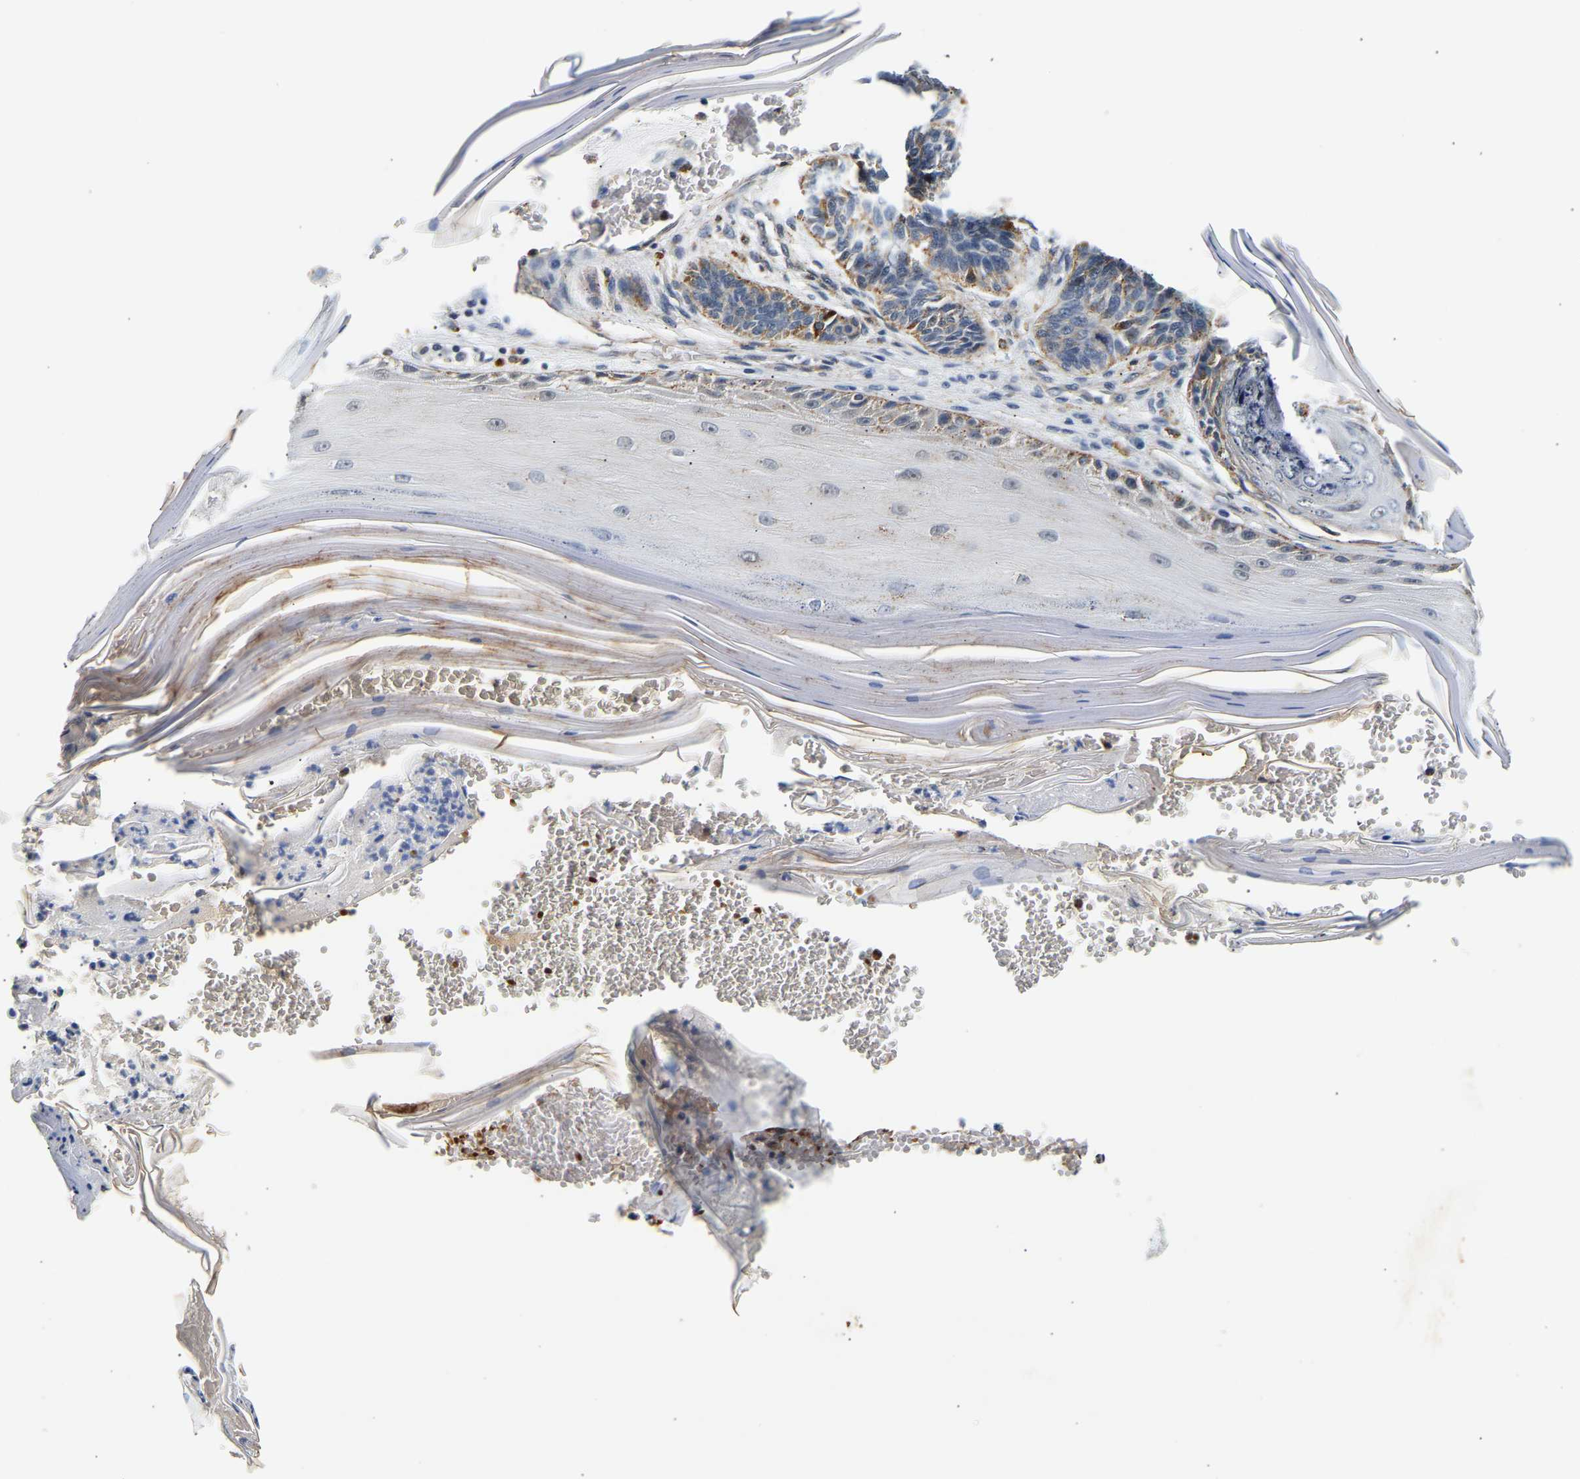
{"staining": {"intensity": "moderate", "quantity": "<25%", "location": "cytoplasmic/membranous"}, "tissue": "skin cancer", "cell_type": "Tumor cells", "image_type": "cancer", "snomed": [{"axis": "morphology", "description": "Basal cell carcinoma"}, {"axis": "topography", "description": "Skin"}], "caption": "Human skin cancer stained with a brown dye exhibits moderate cytoplasmic/membranous positive positivity in approximately <25% of tumor cells.", "gene": "SMU1", "patient": {"sex": "male", "age": 55}}